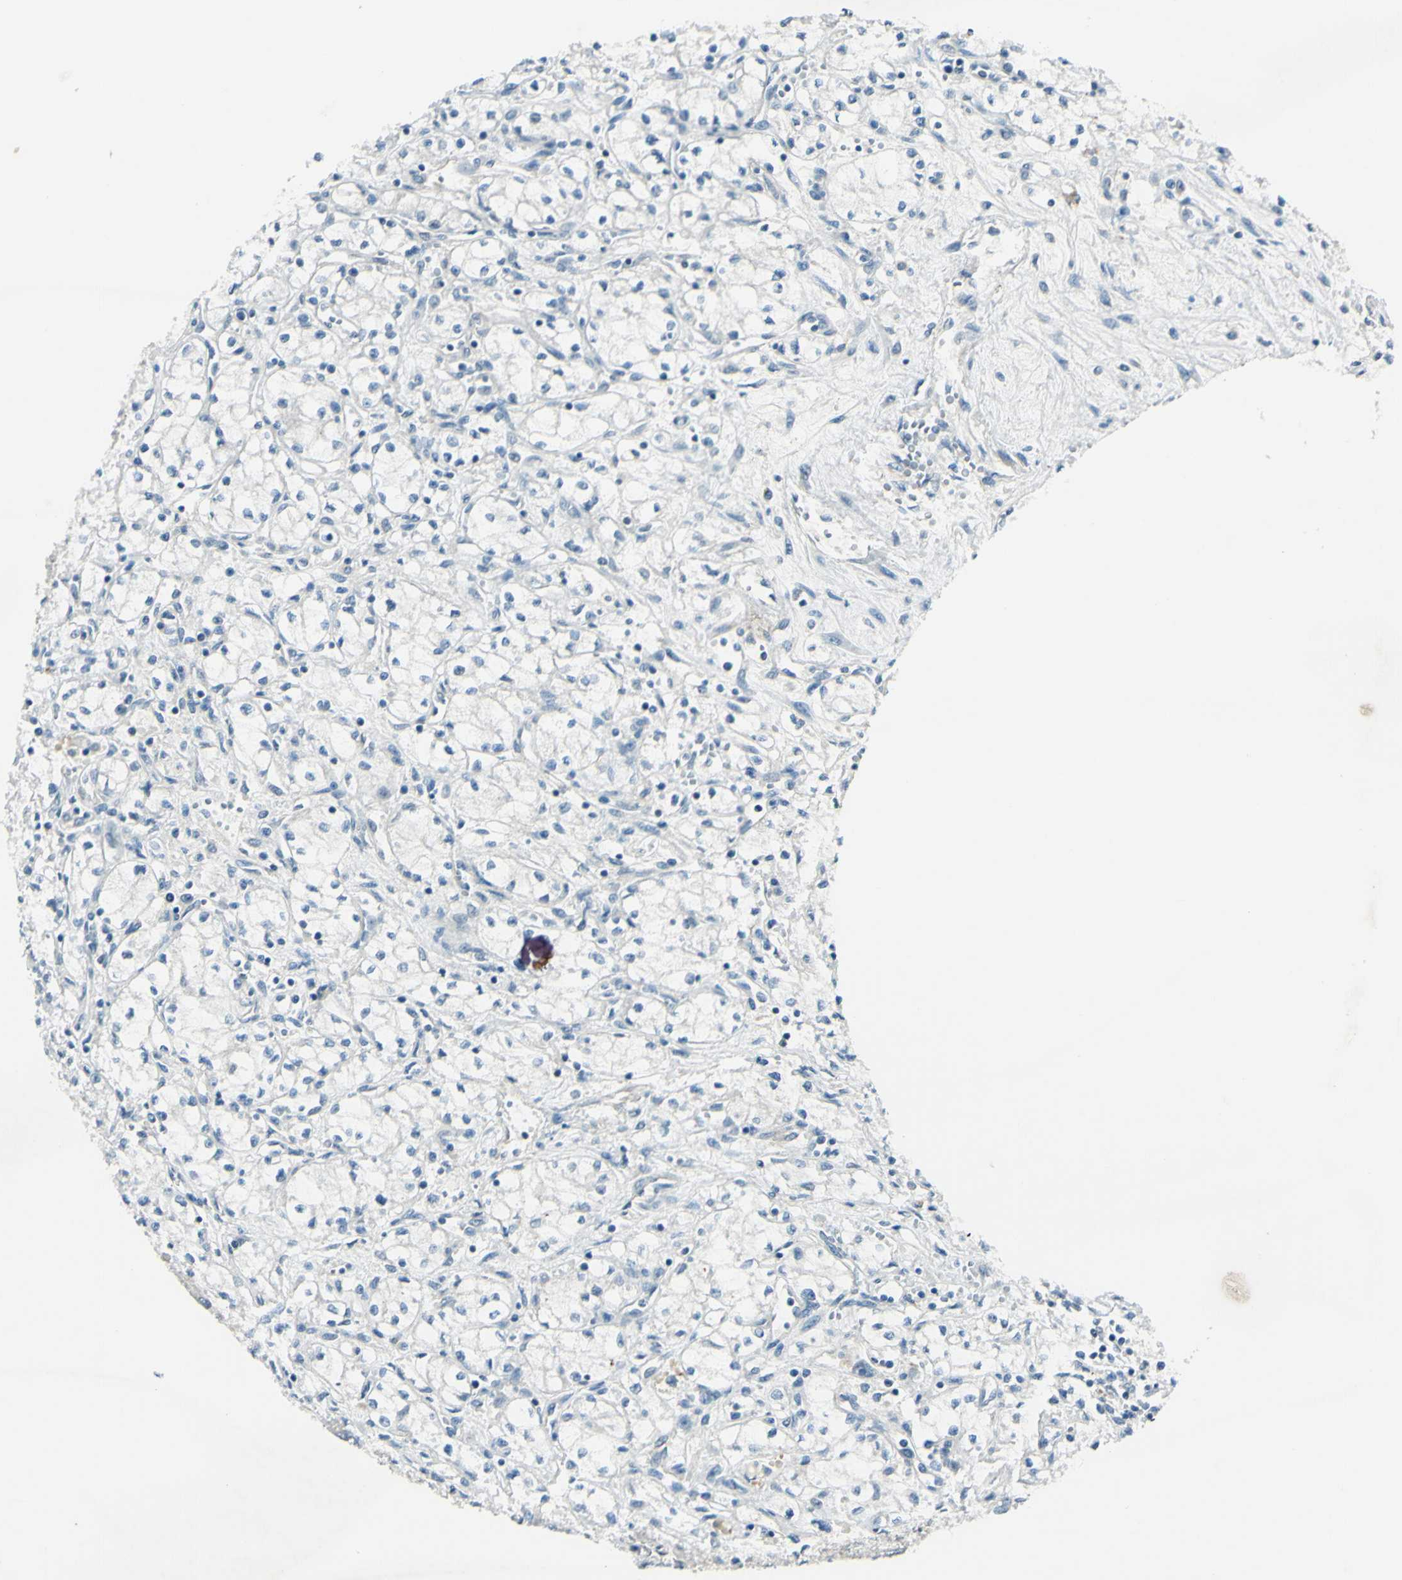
{"staining": {"intensity": "negative", "quantity": "none", "location": "none"}, "tissue": "renal cancer", "cell_type": "Tumor cells", "image_type": "cancer", "snomed": [{"axis": "morphology", "description": "Normal tissue, NOS"}, {"axis": "morphology", "description": "Adenocarcinoma, NOS"}, {"axis": "topography", "description": "Kidney"}], "caption": "There is no significant staining in tumor cells of adenocarcinoma (renal).", "gene": "PSMD5", "patient": {"sex": "male", "age": 59}}